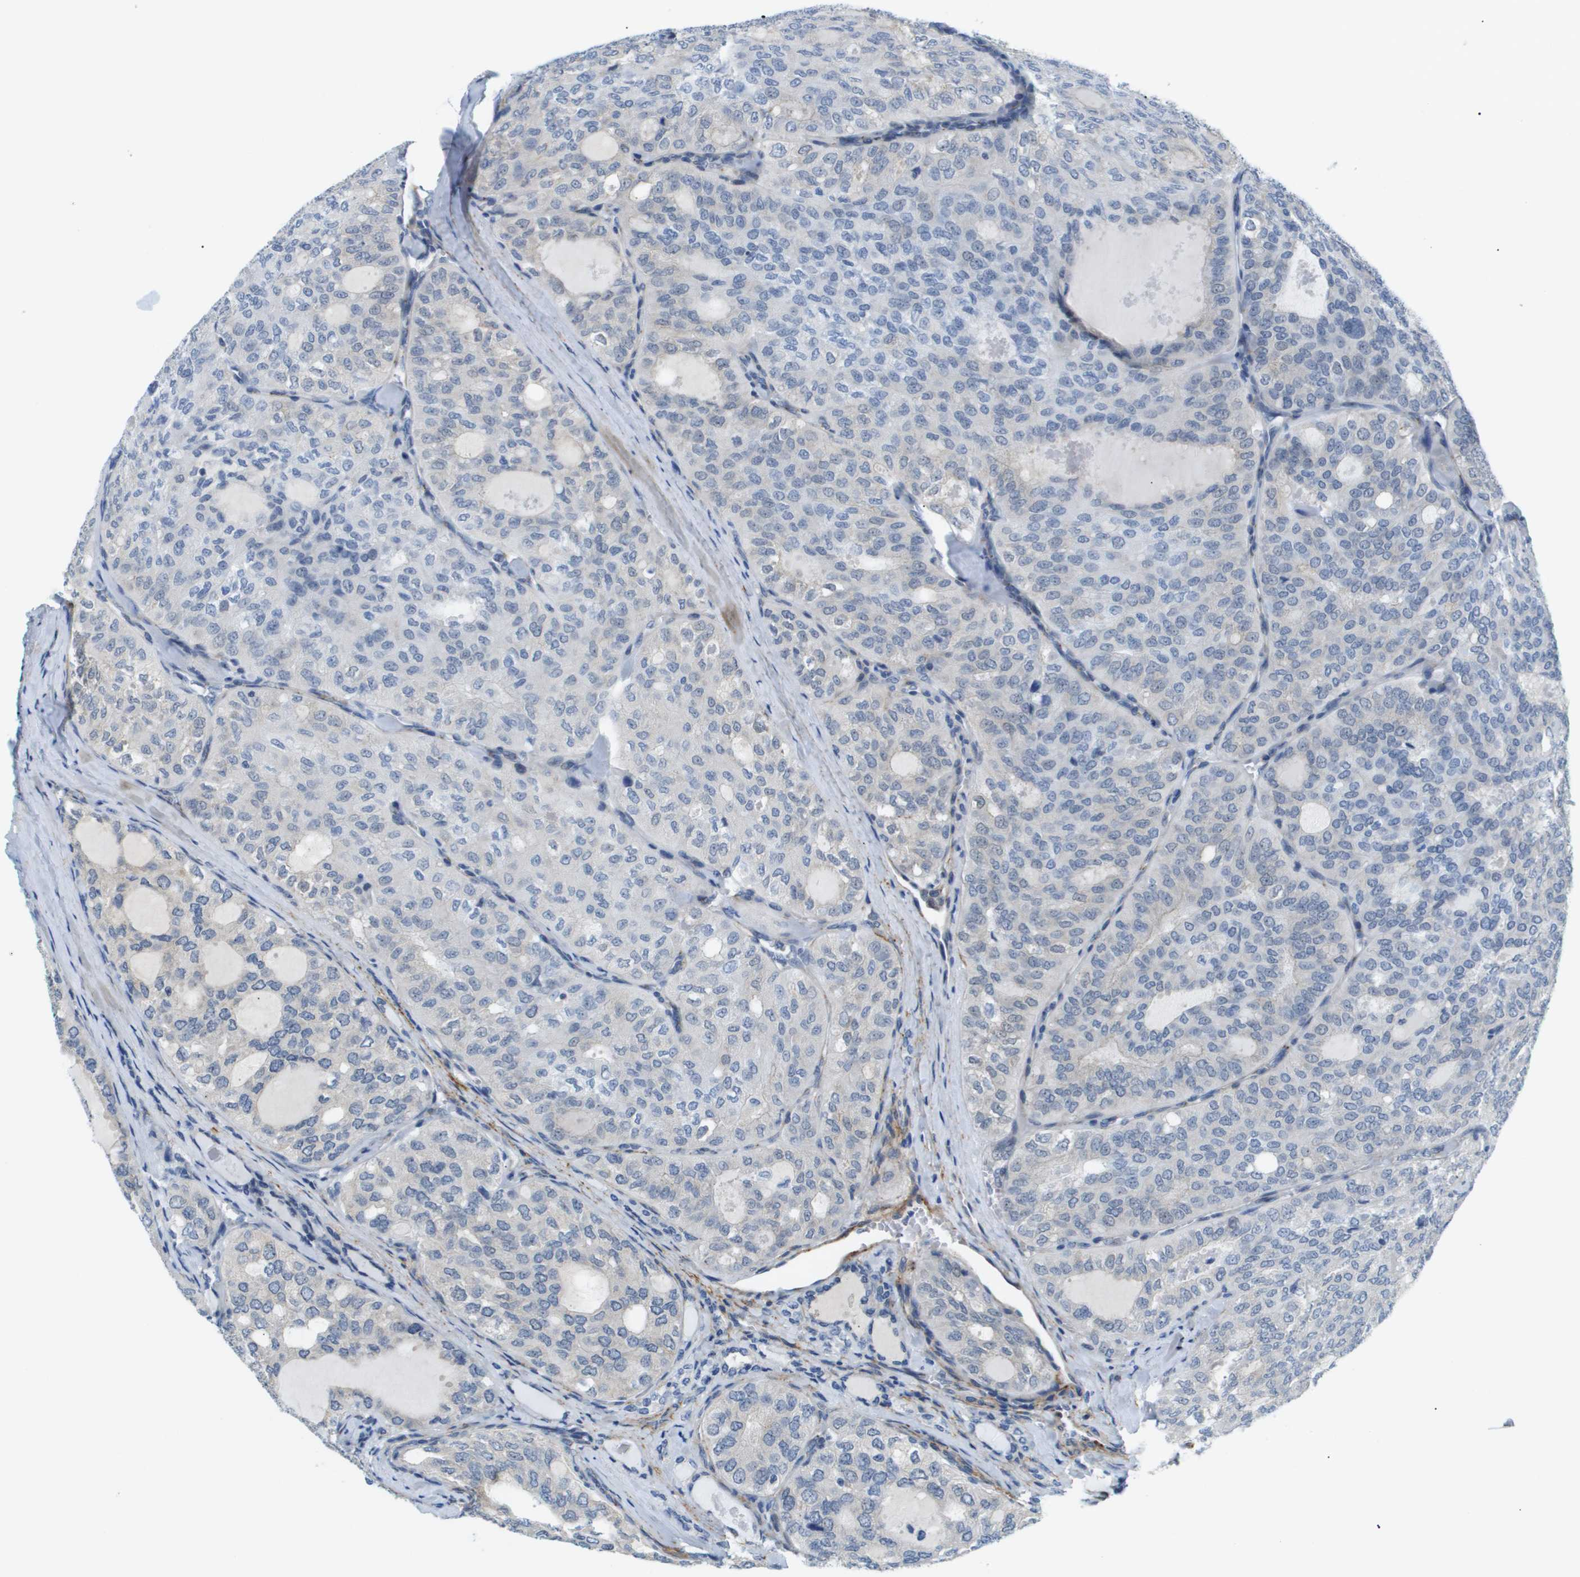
{"staining": {"intensity": "negative", "quantity": "none", "location": "none"}, "tissue": "thyroid cancer", "cell_type": "Tumor cells", "image_type": "cancer", "snomed": [{"axis": "morphology", "description": "Follicular adenoma carcinoma, NOS"}, {"axis": "topography", "description": "Thyroid gland"}], "caption": "High power microscopy histopathology image of an immunohistochemistry (IHC) image of thyroid cancer (follicular adenoma carcinoma), revealing no significant expression in tumor cells.", "gene": "OTUD5", "patient": {"sex": "male", "age": 75}}